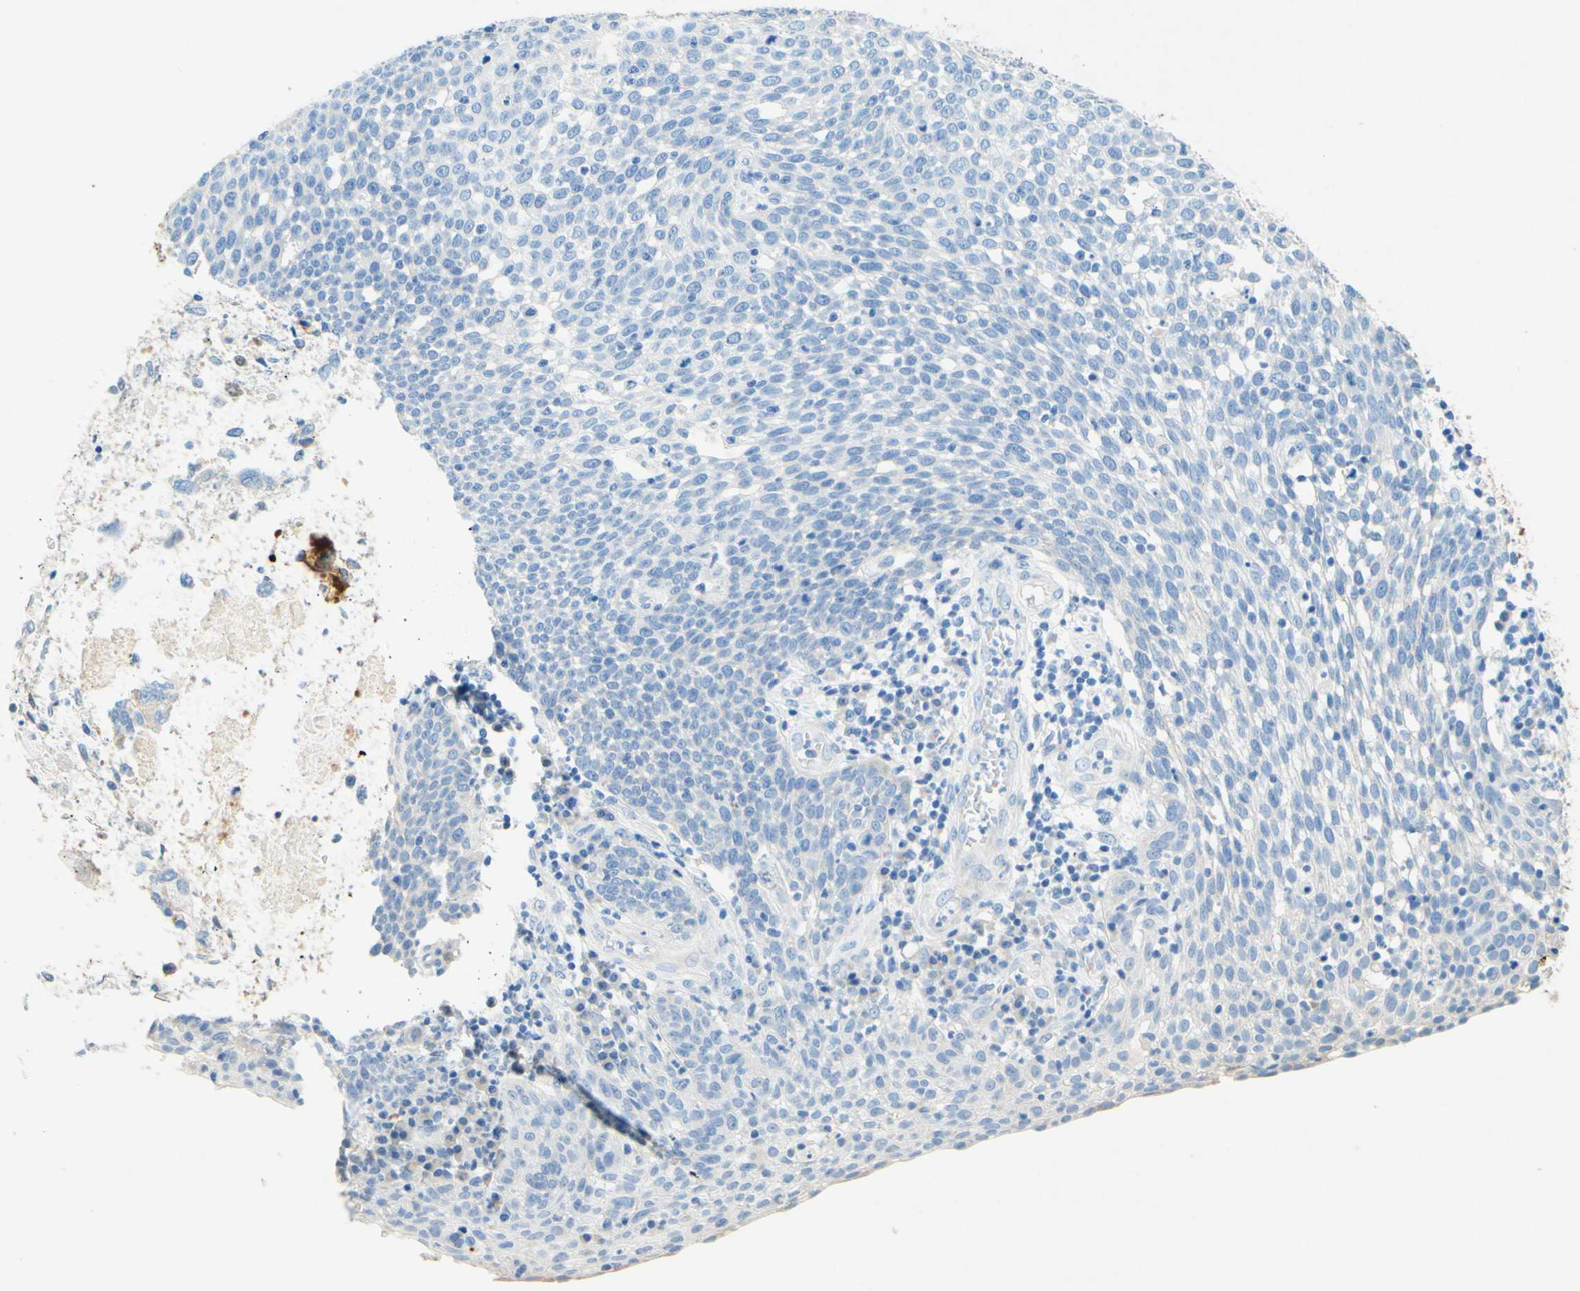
{"staining": {"intensity": "negative", "quantity": "none", "location": "none"}, "tissue": "cervical cancer", "cell_type": "Tumor cells", "image_type": "cancer", "snomed": [{"axis": "morphology", "description": "Squamous cell carcinoma, NOS"}, {"axis": "topography", "description": "Cervix"}], "caption": "Immunohistochemistry (IHC) of squamous cell carcinoma (cervical) demonstrates no staining in tumor cells.", "gene": "SLC46A1", "patient": {"sex": "female", "age": 34}}